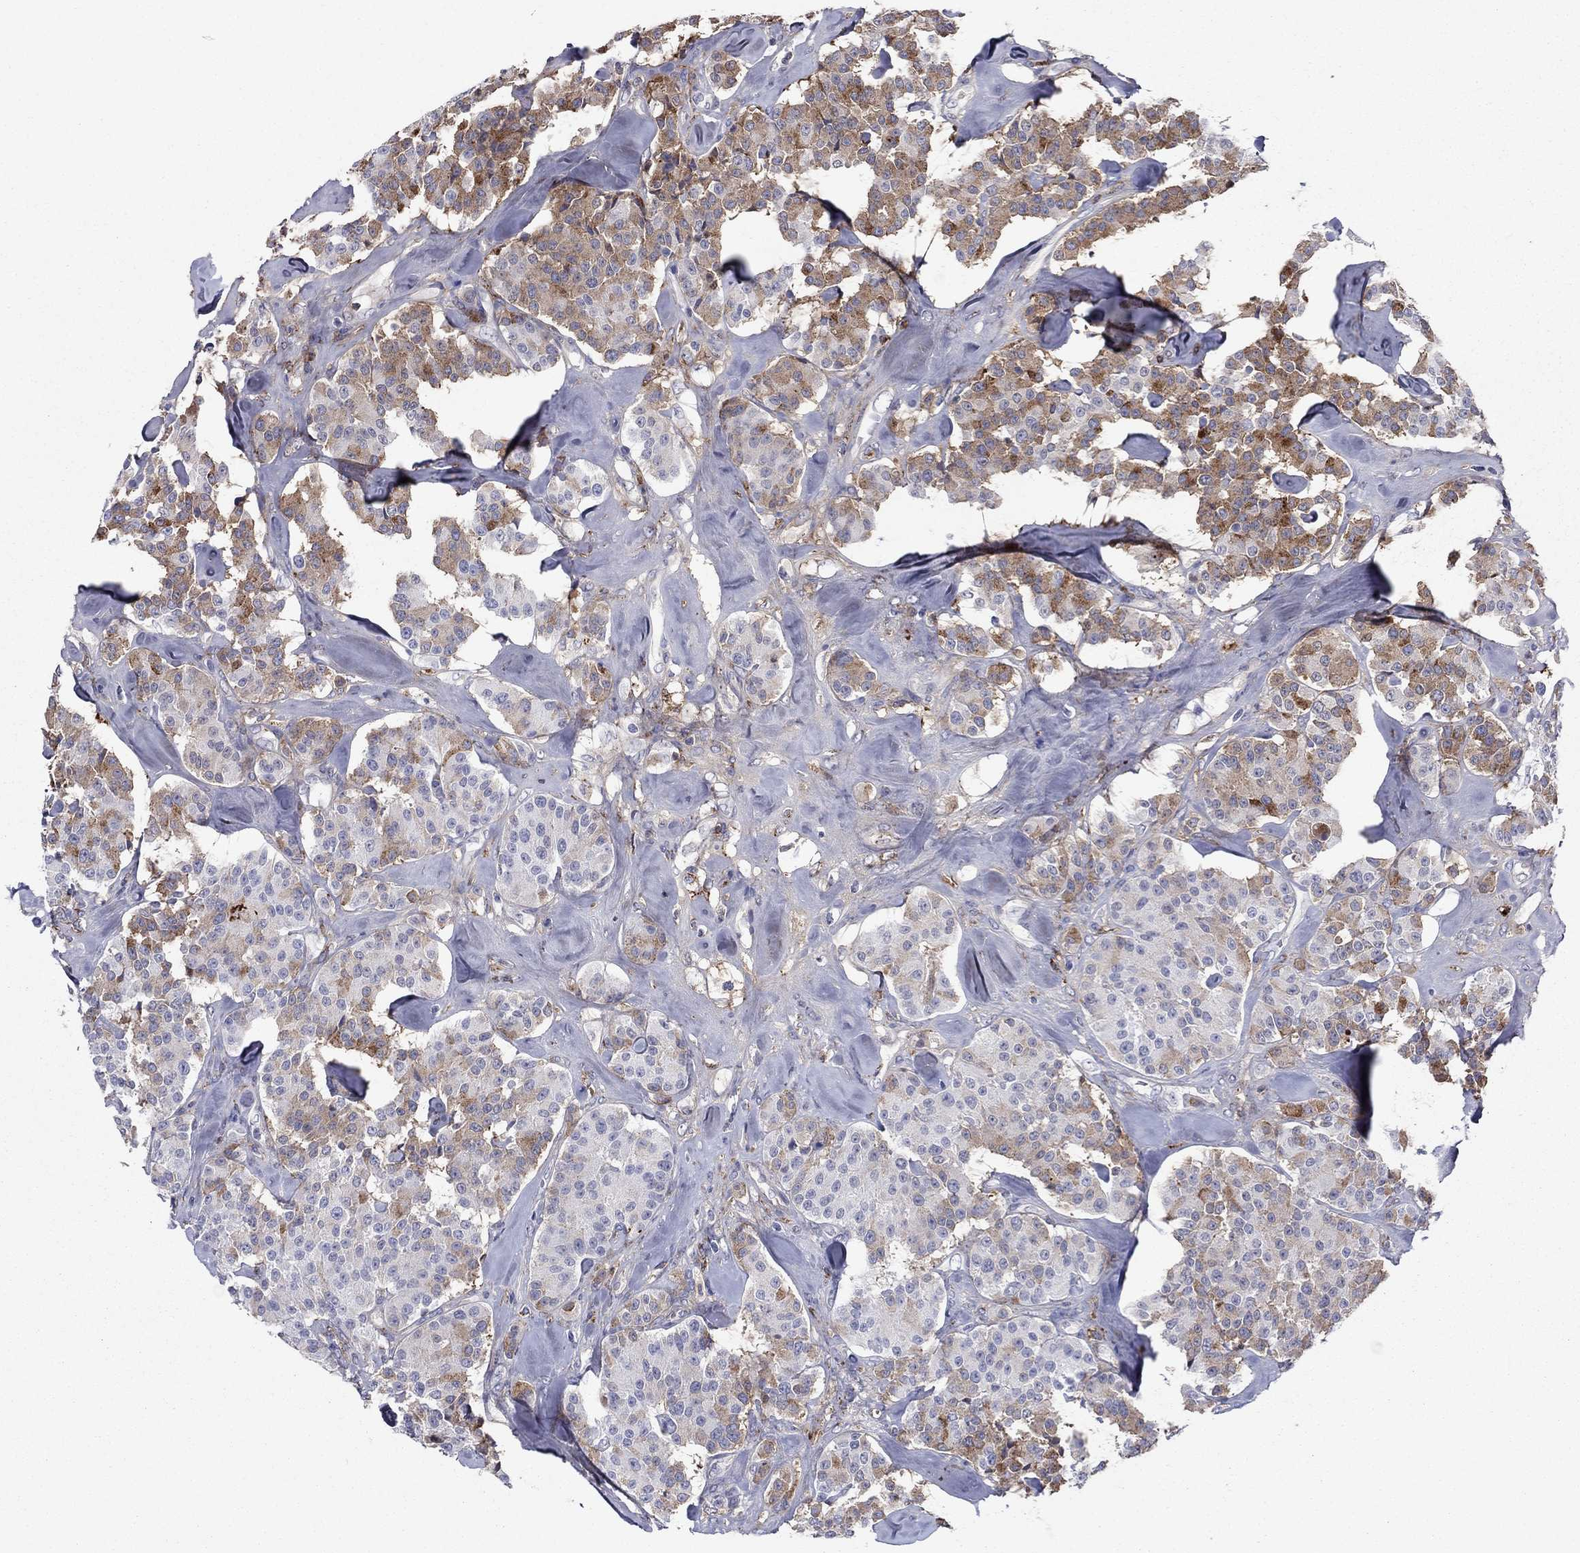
{"staining": {"intensity": "moderate", "quantity": "25%-75%", "location": "cytoplasmic/membranous"}, "tissue": "carcinoid", "cell_type": "Tumor cells", "image_type": "cancer", "snomed": [{"axis": "morphology", "description": "Carcinoid, malignant, NOS"}, {"axis": "topography", "description": "Pancreas"}], "caption": "Human carcinoid stained for a protein (brown) shows moderate cytoplasmic/membranous positive expression in approximately 25%-75% of tumor cells.", "gene": "HPX", "patient": {"sex": "male", "age": 41}}